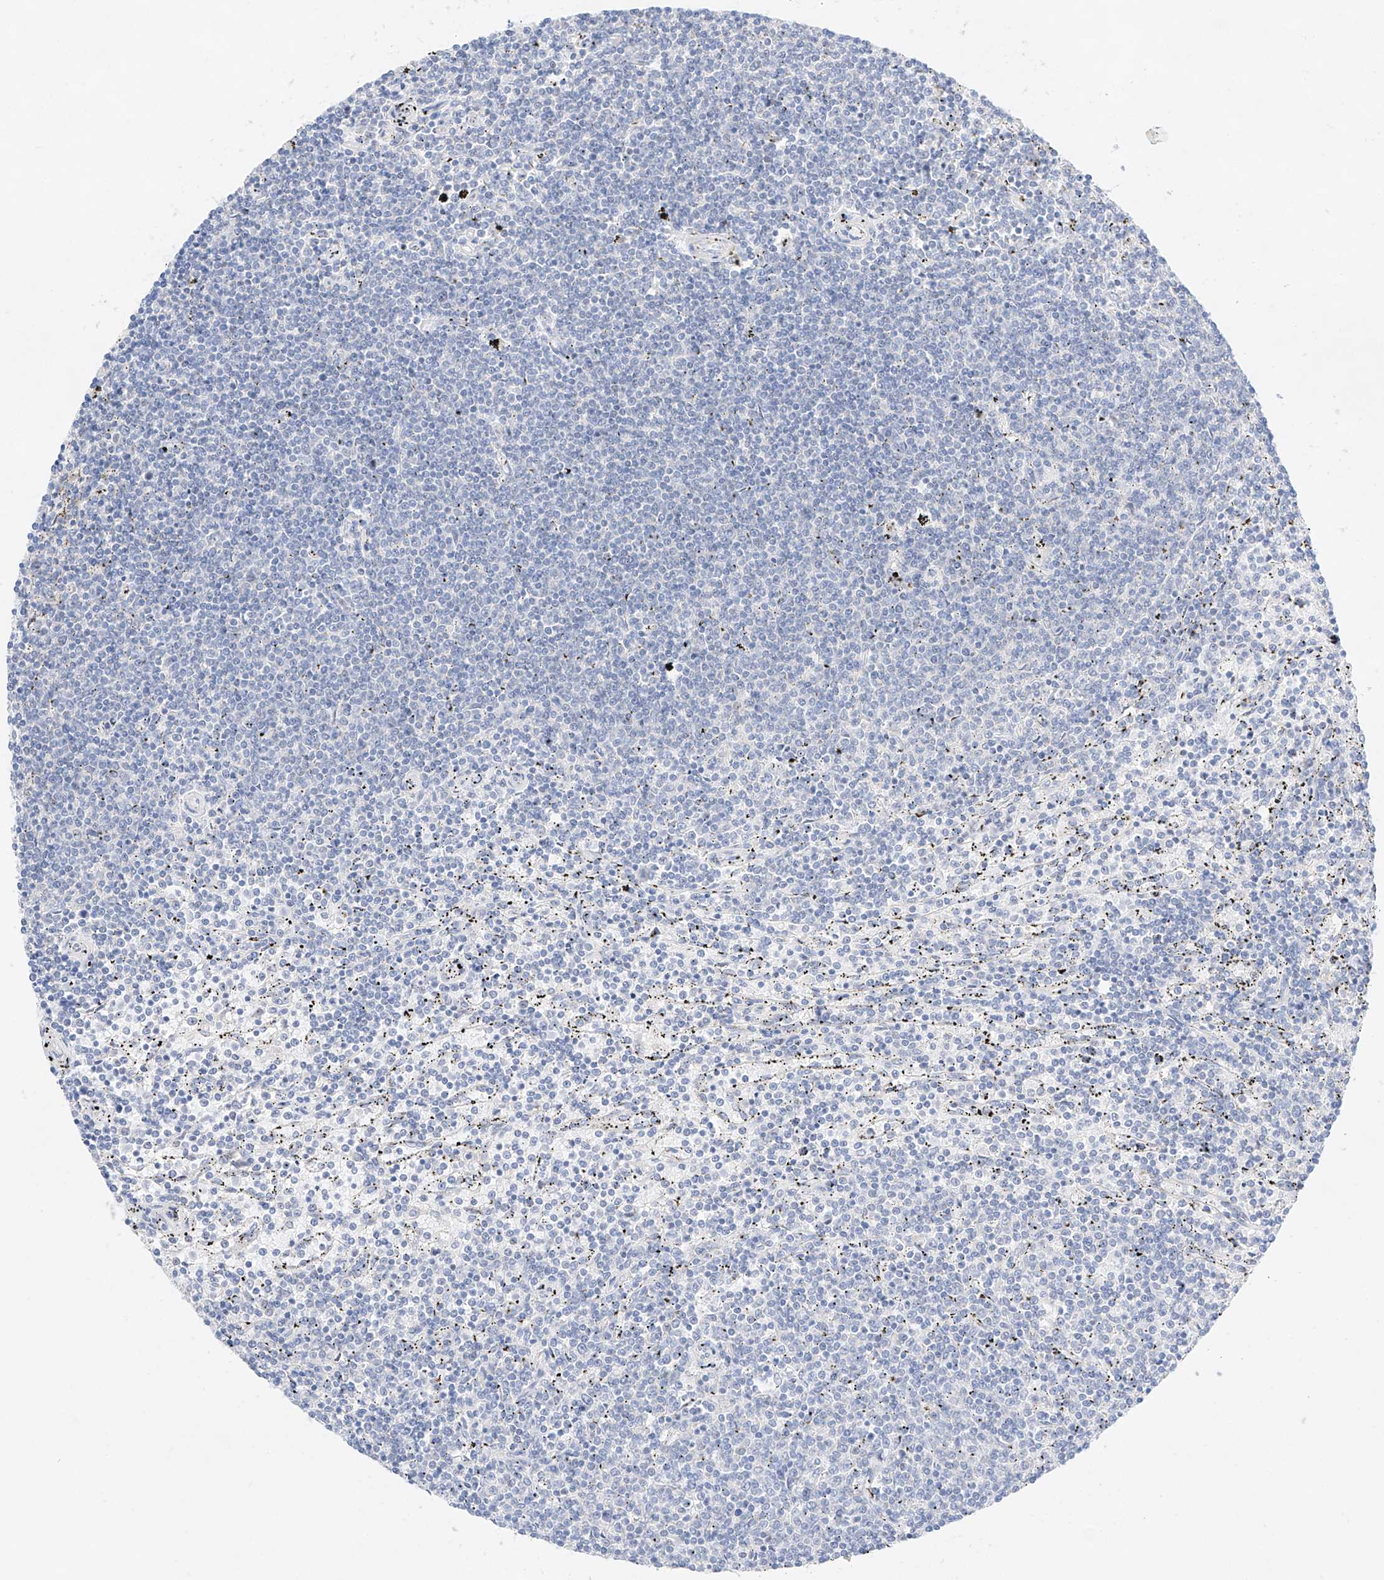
{"staining": {"intensity": "negative", "quantity": "none", "location": "none"}, "tissue": "lymphoma", "cell_type": "Tumor cells", "image_type": "cancer", "snomed": [{"axis": "morphology", "description": "Malignant lymphoma, non-Hodgkin's type, Low grade"}, {"axis": "topography", "description": "Spleen"}], "caption": "DAB (3,3'-diaminobenzidine) immunohistochemical staining of human lymphoma demonstrates no significant positivity in tumor cells.", "gene": "NT5C3B", "patient": {"sex": "female", "age": 50}}